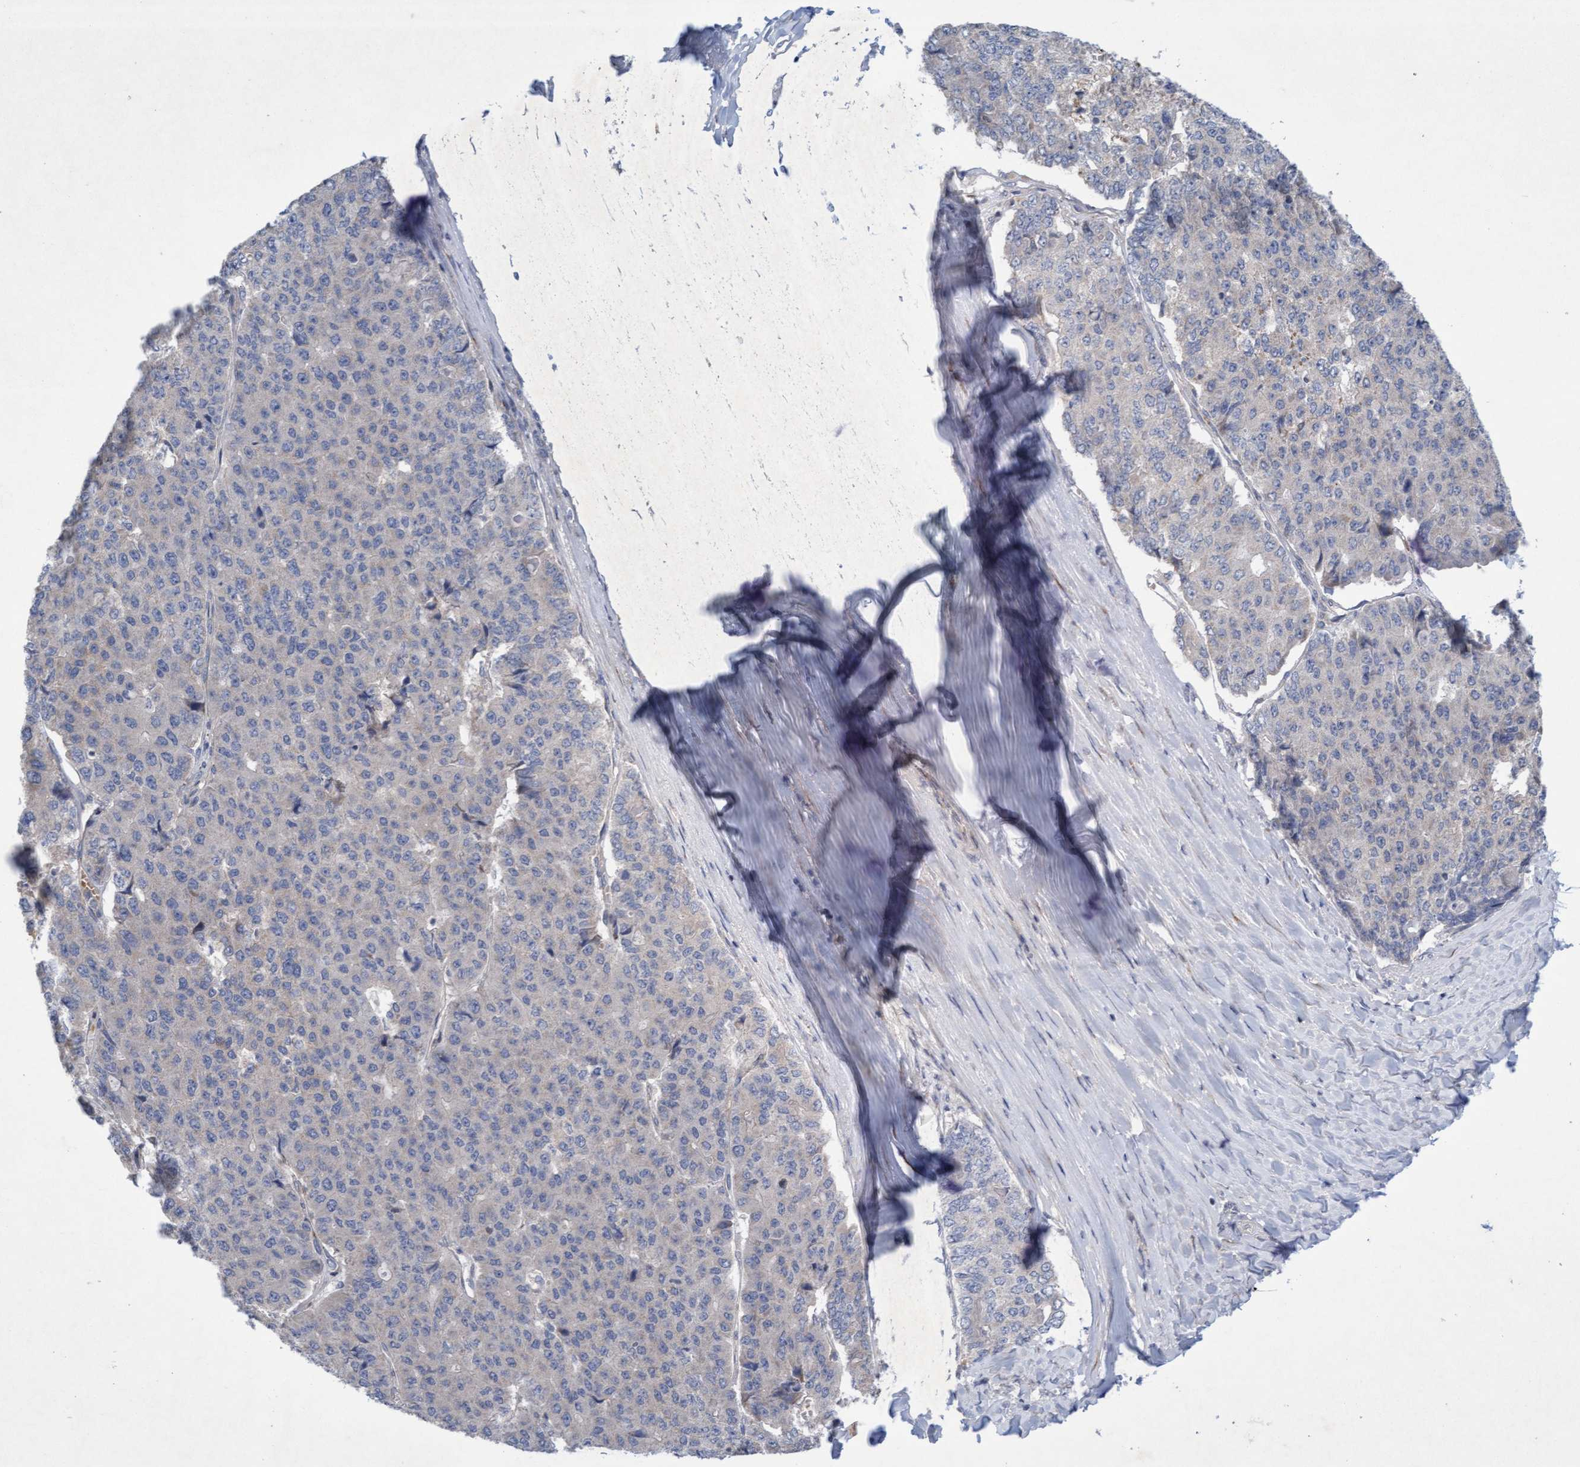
{"staining": {"intensity": "negative", "quantity": "none", "location": "none"}, "tissue": "pancreatic cancer", "cell_type": "Tumor cells", "image_type": "cancer", "snomed": [{"axis": "morphology", "description": "Adenocarcinoma, NOS"}, {"axis": "topography", "description": "Pancreas"}], "caption": "An image of human adenocarcinoma (pancreatic) is negative for staining in tumor cells. (Brightfield microscopy of DAB (3,3'-diaminobenzidine) immunohistochemistry at high magnification).", "gene": "DDHD2", "patient": {"sex": "male", "age": 50}}